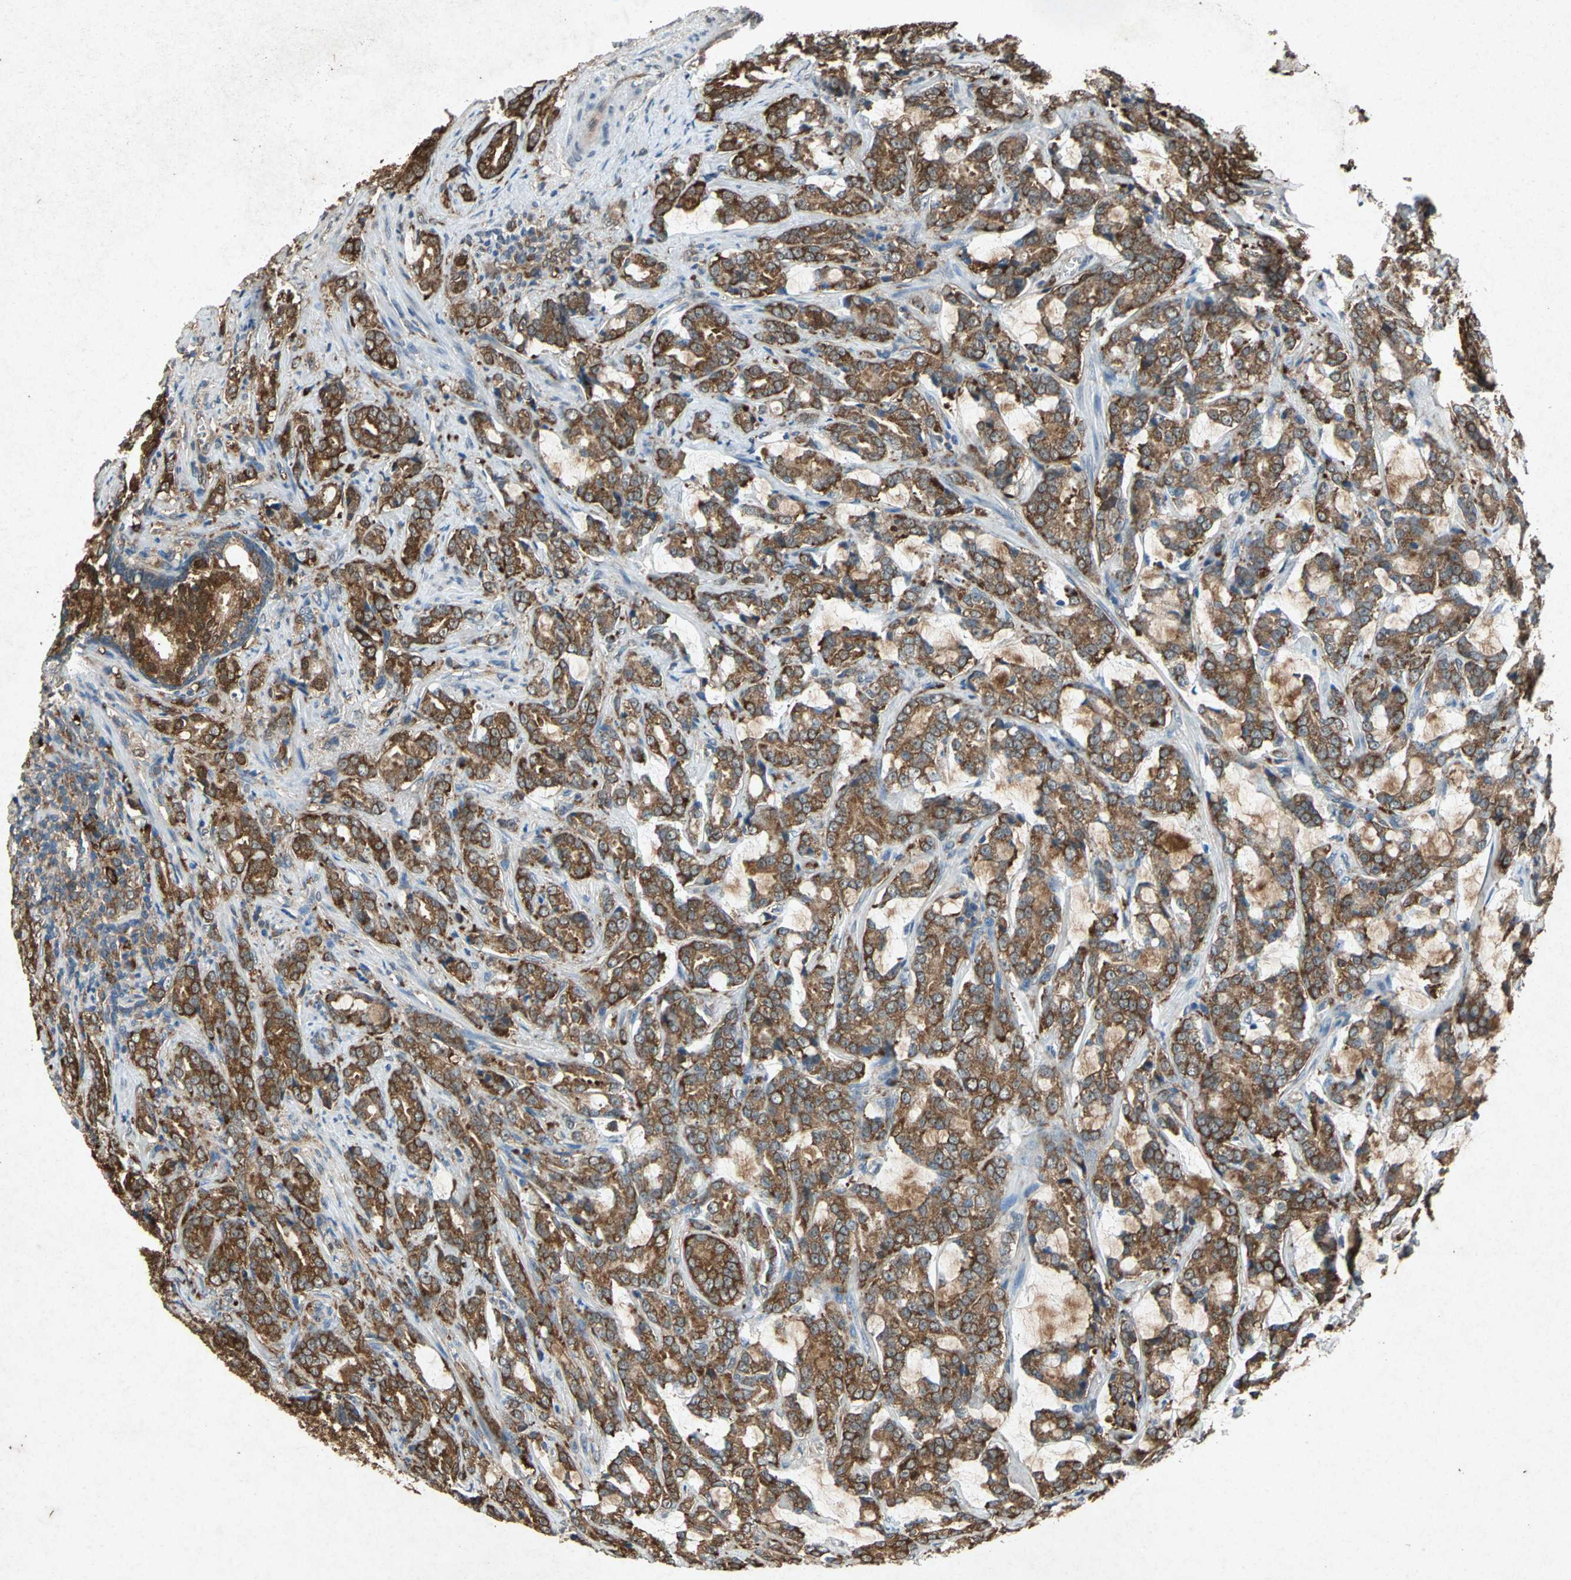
{"staining": {"intensity": "strong", "quantity": ">75%", "location": "cytoplasmic/membranous"}, "tissue": "prostate cancer", "cell_type": "Tumor cells", "image_type": "cancer", "snomed": [{"axis": "morphology", "description": "Adenocarcinoma, Low grade"}, {"axis": "topography", "description": "Prostate"}], "caption": "High-magnification brightfield microscopy of prostate cancer stained with DAB (brown) and counterstained with hematoxylin (blue). tumor cells exhibit strong cytoplasmic/membranous positivity is appreciated in approximately>75% of cells. The staining was performed using DAB (3,3'-diaminobenzidine), with brown indicating positive protein expression. Nuclei are stained blue with hematoxylin.", "gene": "HSP90AB1", "patient": {"sex": "male", "age": 58}}